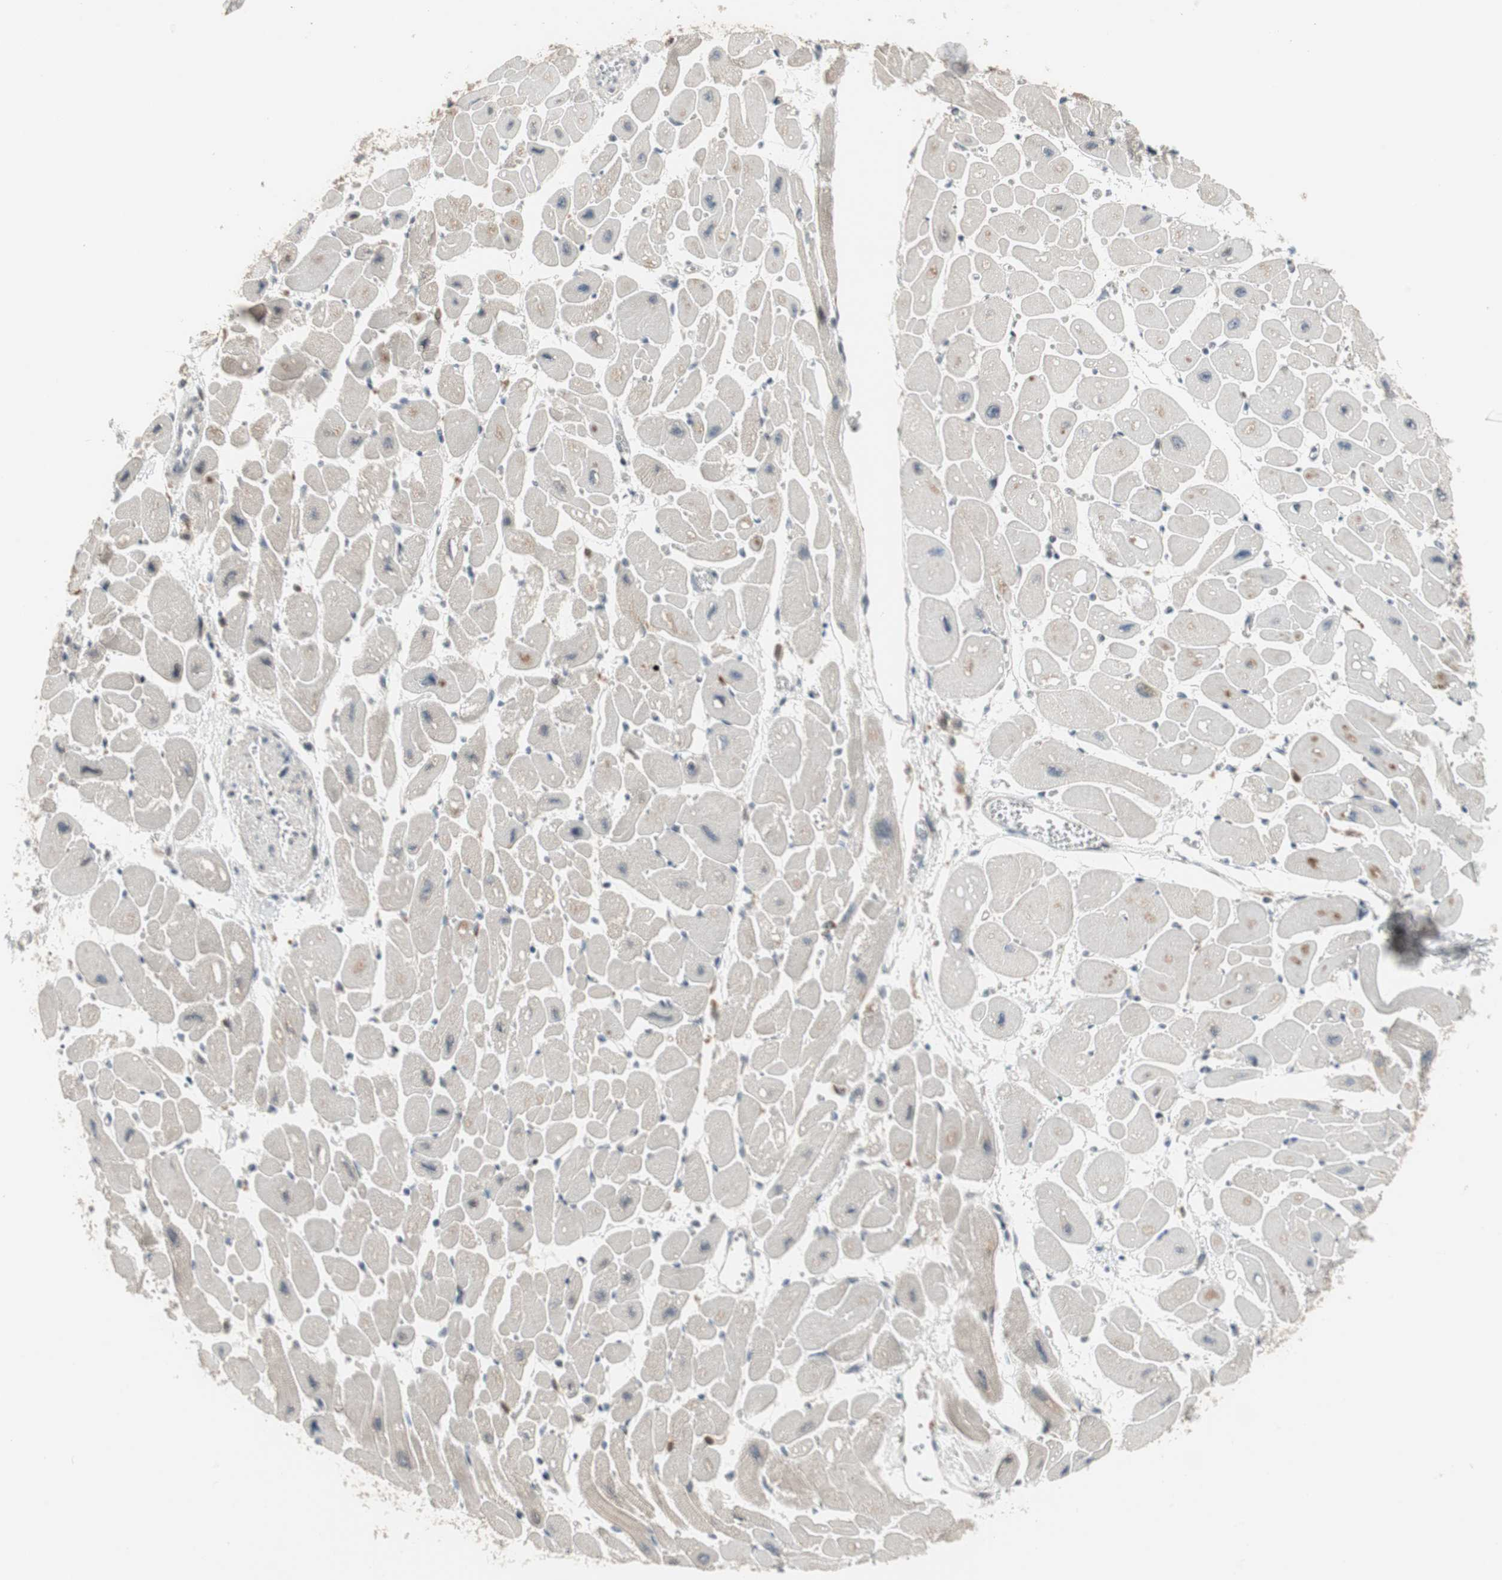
{"staining": {"intensity": "weak", "quantity": "<25%", "location": "cytoplasmic/membranous"}, "tissue": "heart muscle", "cell_type": "Cardiomyocytes", "image_type": "normal", "snomed": [{"axis": "morphology", "description": "Normal tissue, NOS"}, {"axis": "topography", "description": "Heart"}], "caption": "DAB immunohistochemical staining of normal human heart muscle displays no significant staining in cardiomyocytes.", "gene": "SNX4", "patient": {"sex": "female", "age": 54}}